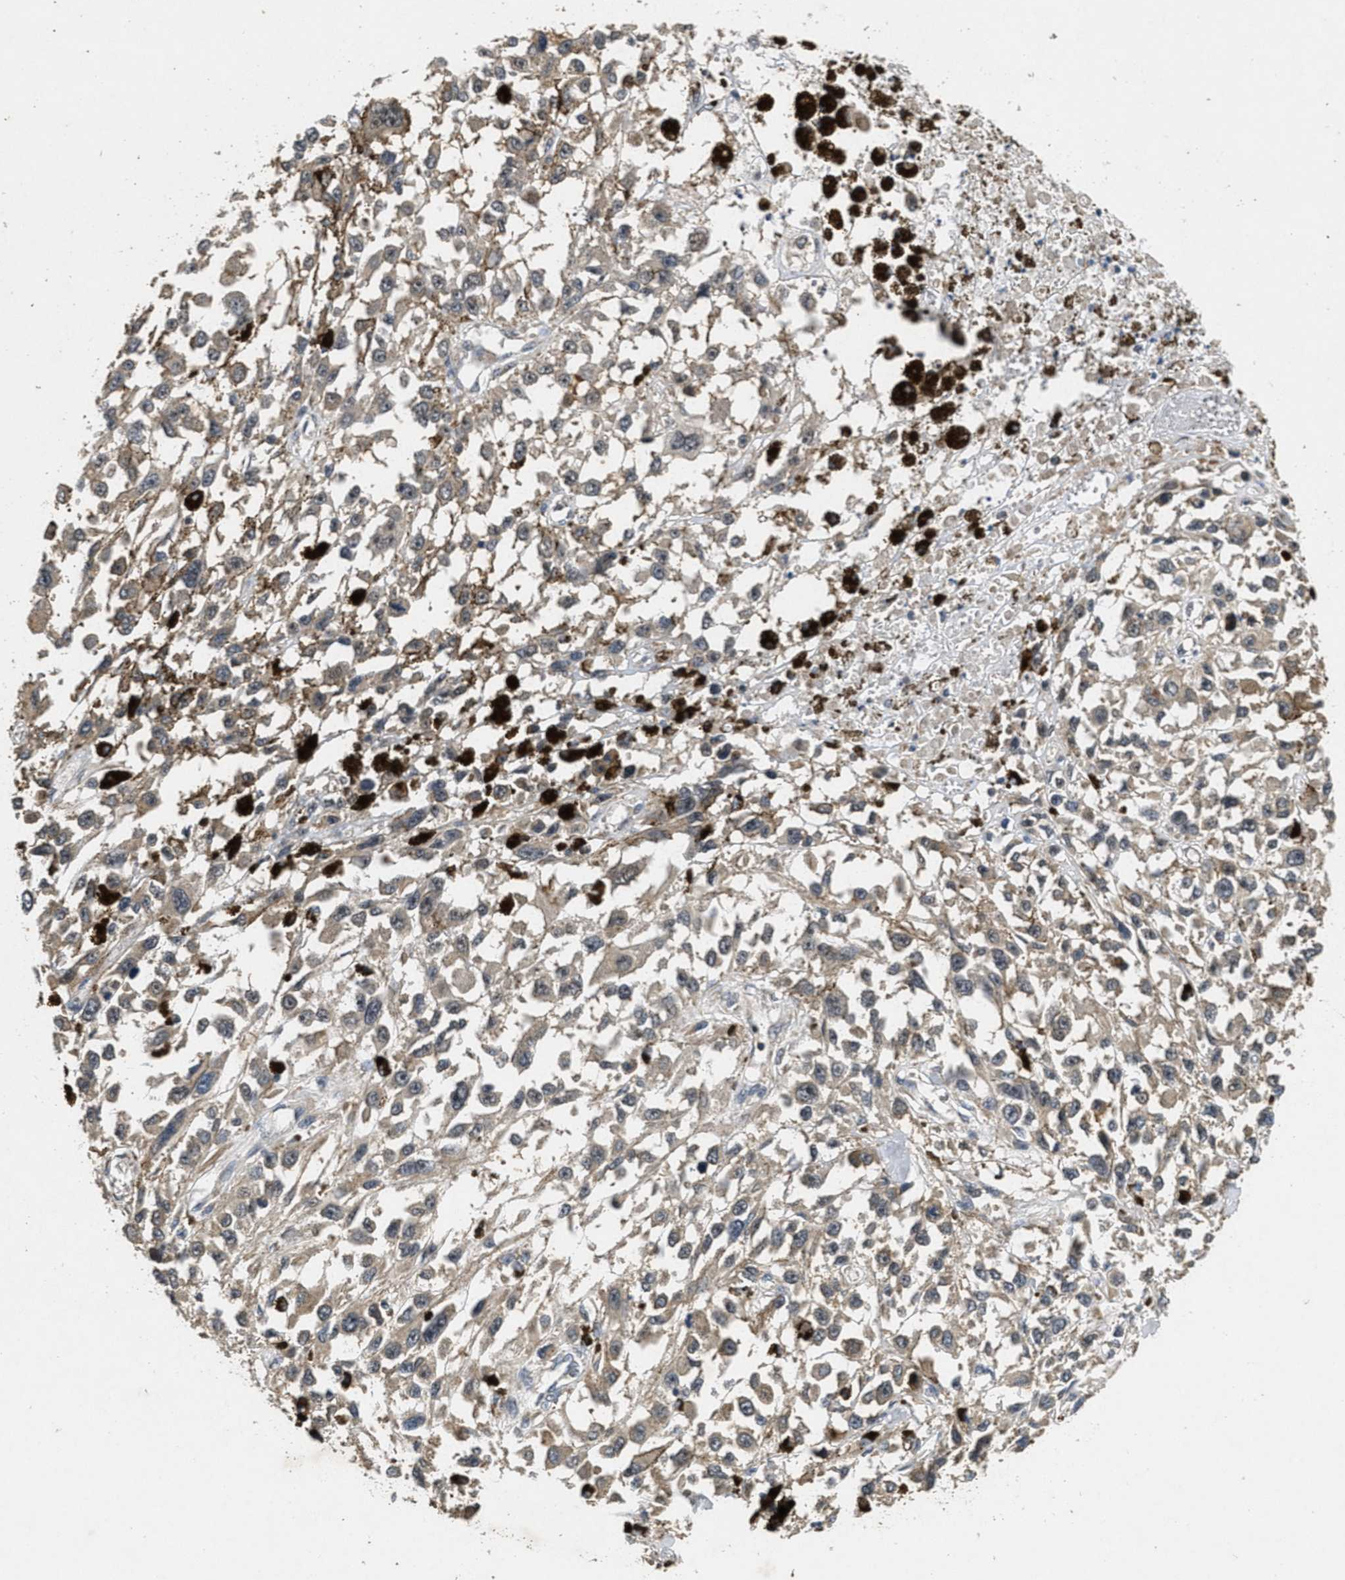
{"staining": {"intensity": "weak", "quantity": ">75%", "location": "cytoplasmic/membranous"}, "tissue": "melanoma", "cell_type": "Tumor cells", "image_type": "cancer", "snomed": [{"axis": "morphology", "description": "Malignant melanoma, Metastatic site"}, {"axis": "topography", "description": "Lymph node"}], "caption": "An image of human malignant melanoma (metastatic site) stained for a protein displays weak cytoplasmic/membranous brown staining in tumor cells.", "gene": "PAPOLG", "patient": {"sex": "male", "age": 59}}